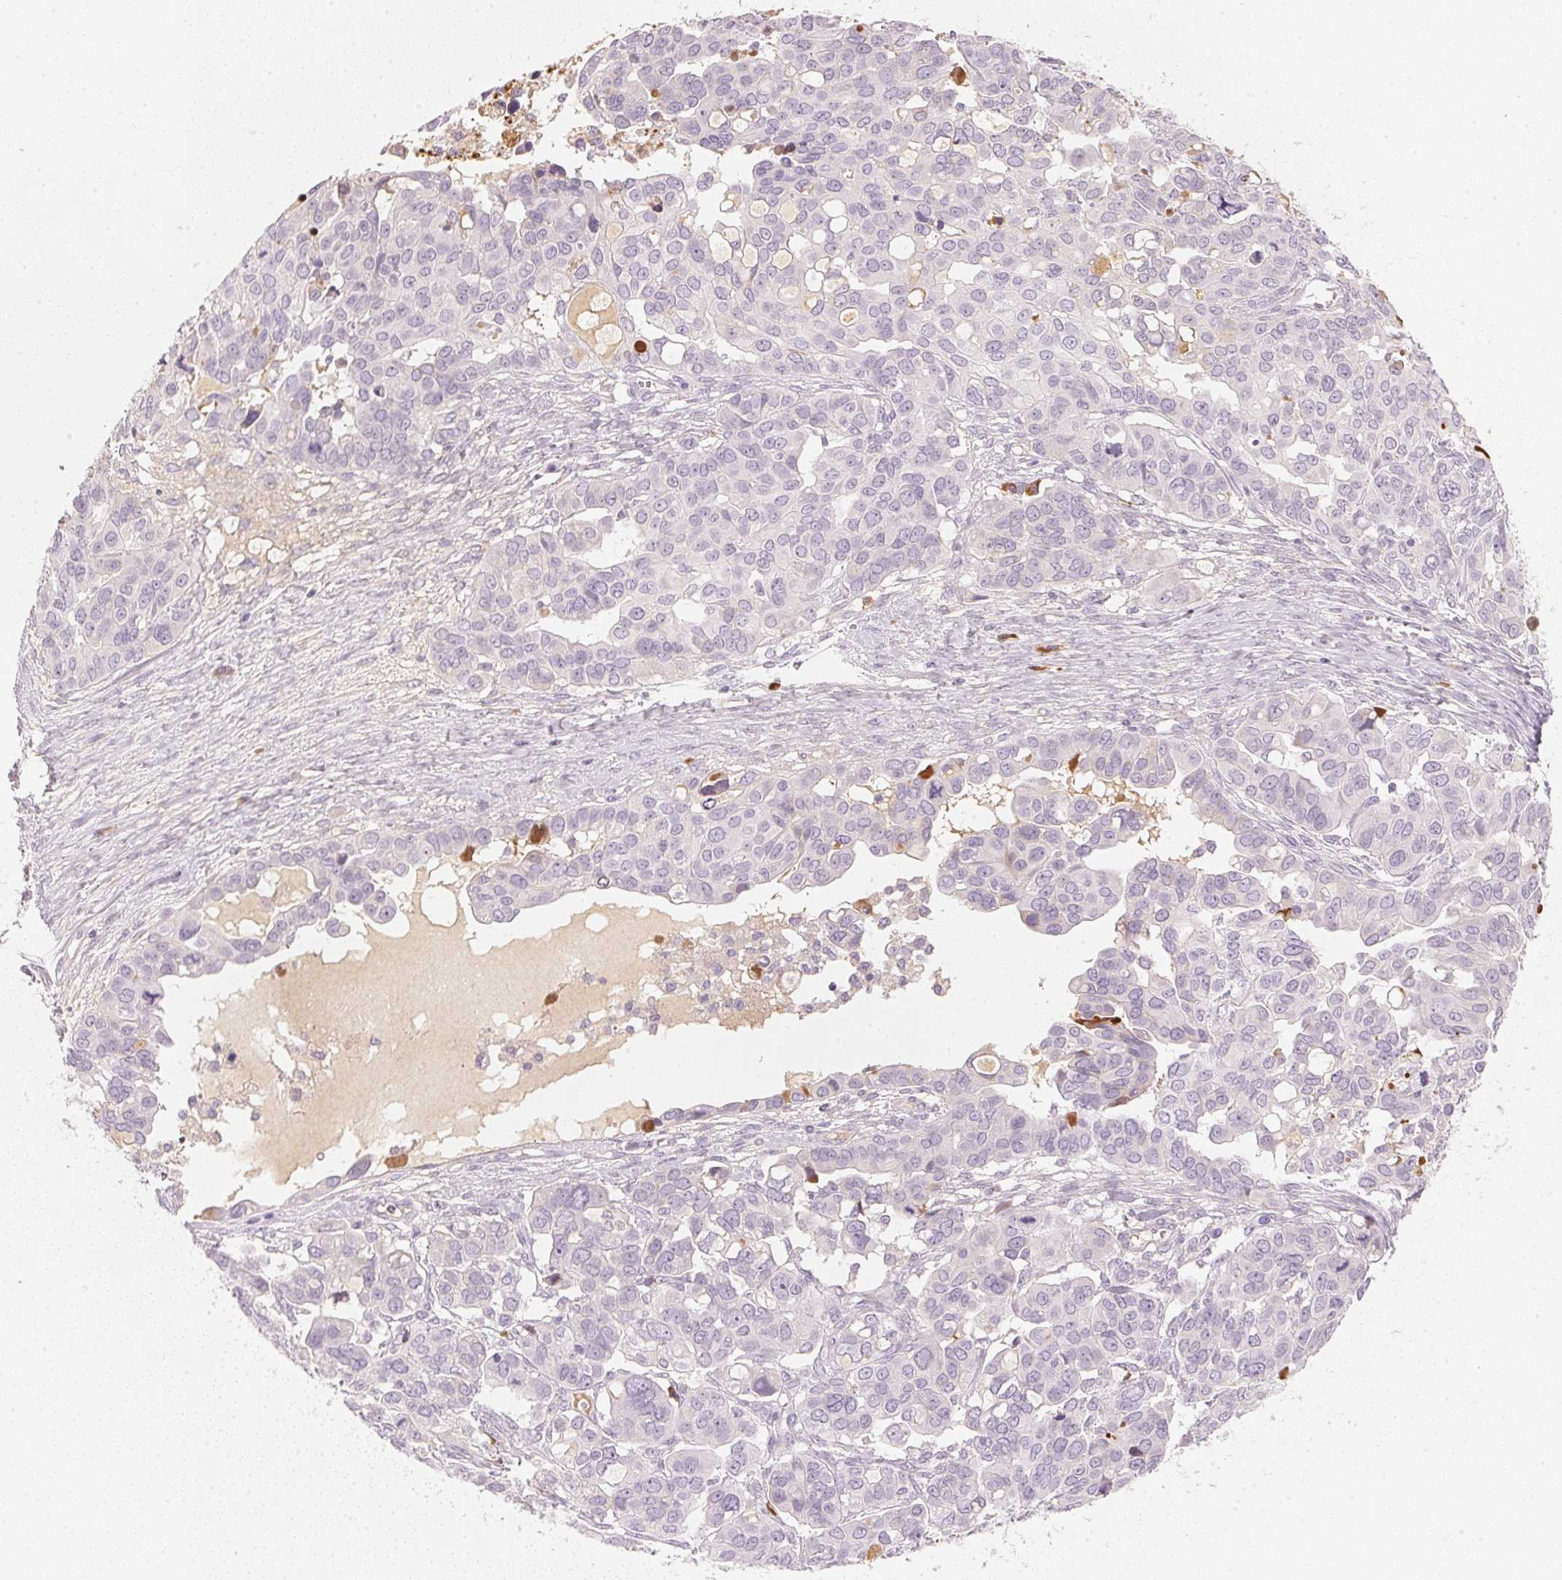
{"staining": {"intensity": "negative", "quantity": "none", "location": "none"}, "tissue": "ovarian cancer", "cell_type": "Tumor cells", "image_type": "cancer", "snomed": [{"axis": "morphology", "description": "Carcinoma, endometroid"}, {"axis": "topography", "description": "Ovary"}], "caption": "Ovarian cancer (endometroid carcinoma) was stained to show a protein in brown. There is no significant staining in tumor cells.", "gene": "RMDN2", "patient": {"sex": "female", "age": 78}}